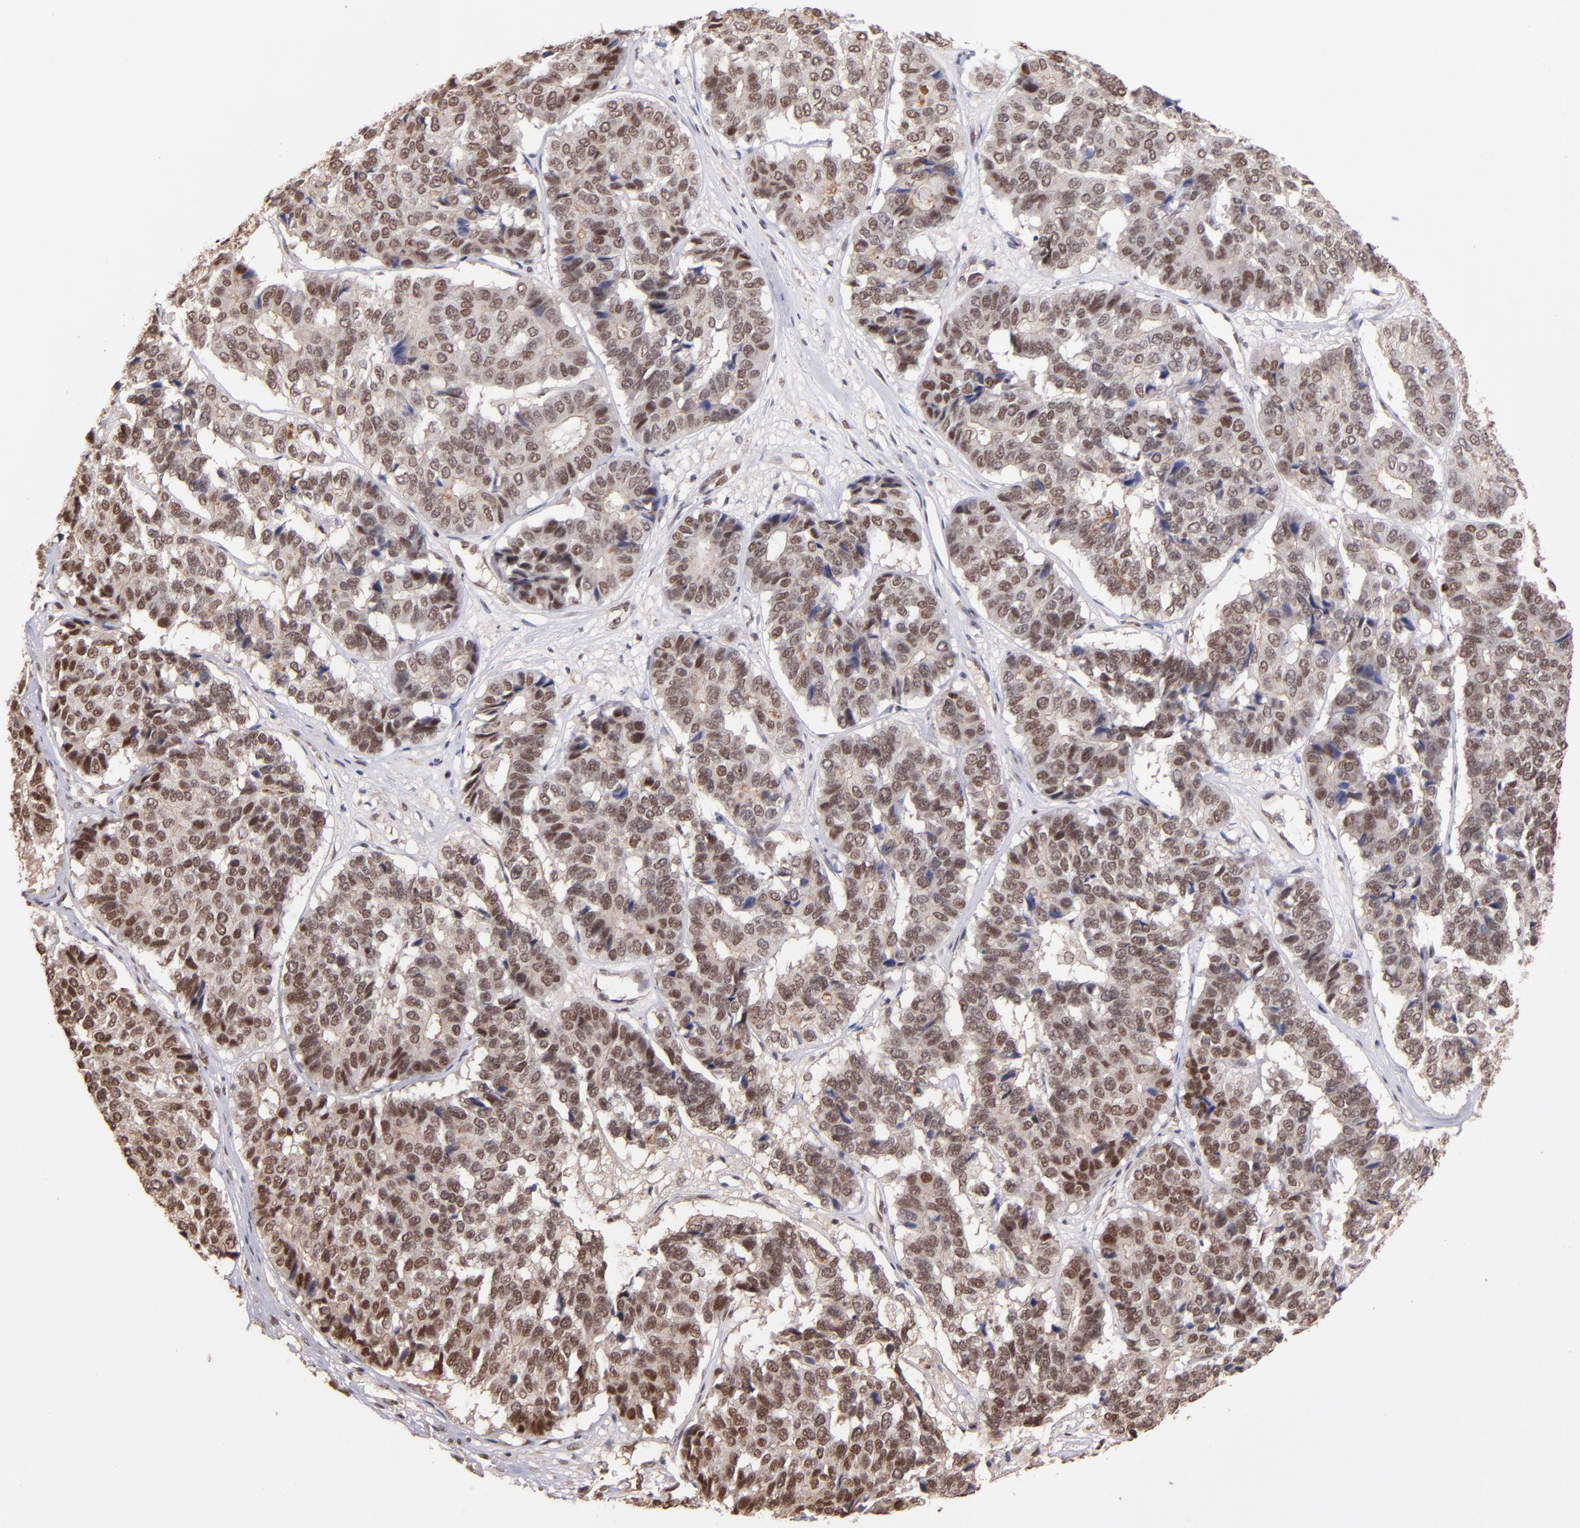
{"staining": {"intensity": "weak", "quantity": "25%-75%", "location": "nuclear"}, "tissue": "pancreatic cancer", "cell_type": "Tumor cells", "image_type": "cancer", "snomed": [{"axis": "morphology", "description": "Adenocarcinoma, NOS"}, {"axis": "topography", "description": "Pancreas"}], "caption": "Brown immunohistochemical staining in human adenocarcinoma (pancreatic) shows weak nuclear staining in approximately 25%-75% of tumor cells.", "gene": "TERF2", "patient": {"sex": "male", "age": 50}}